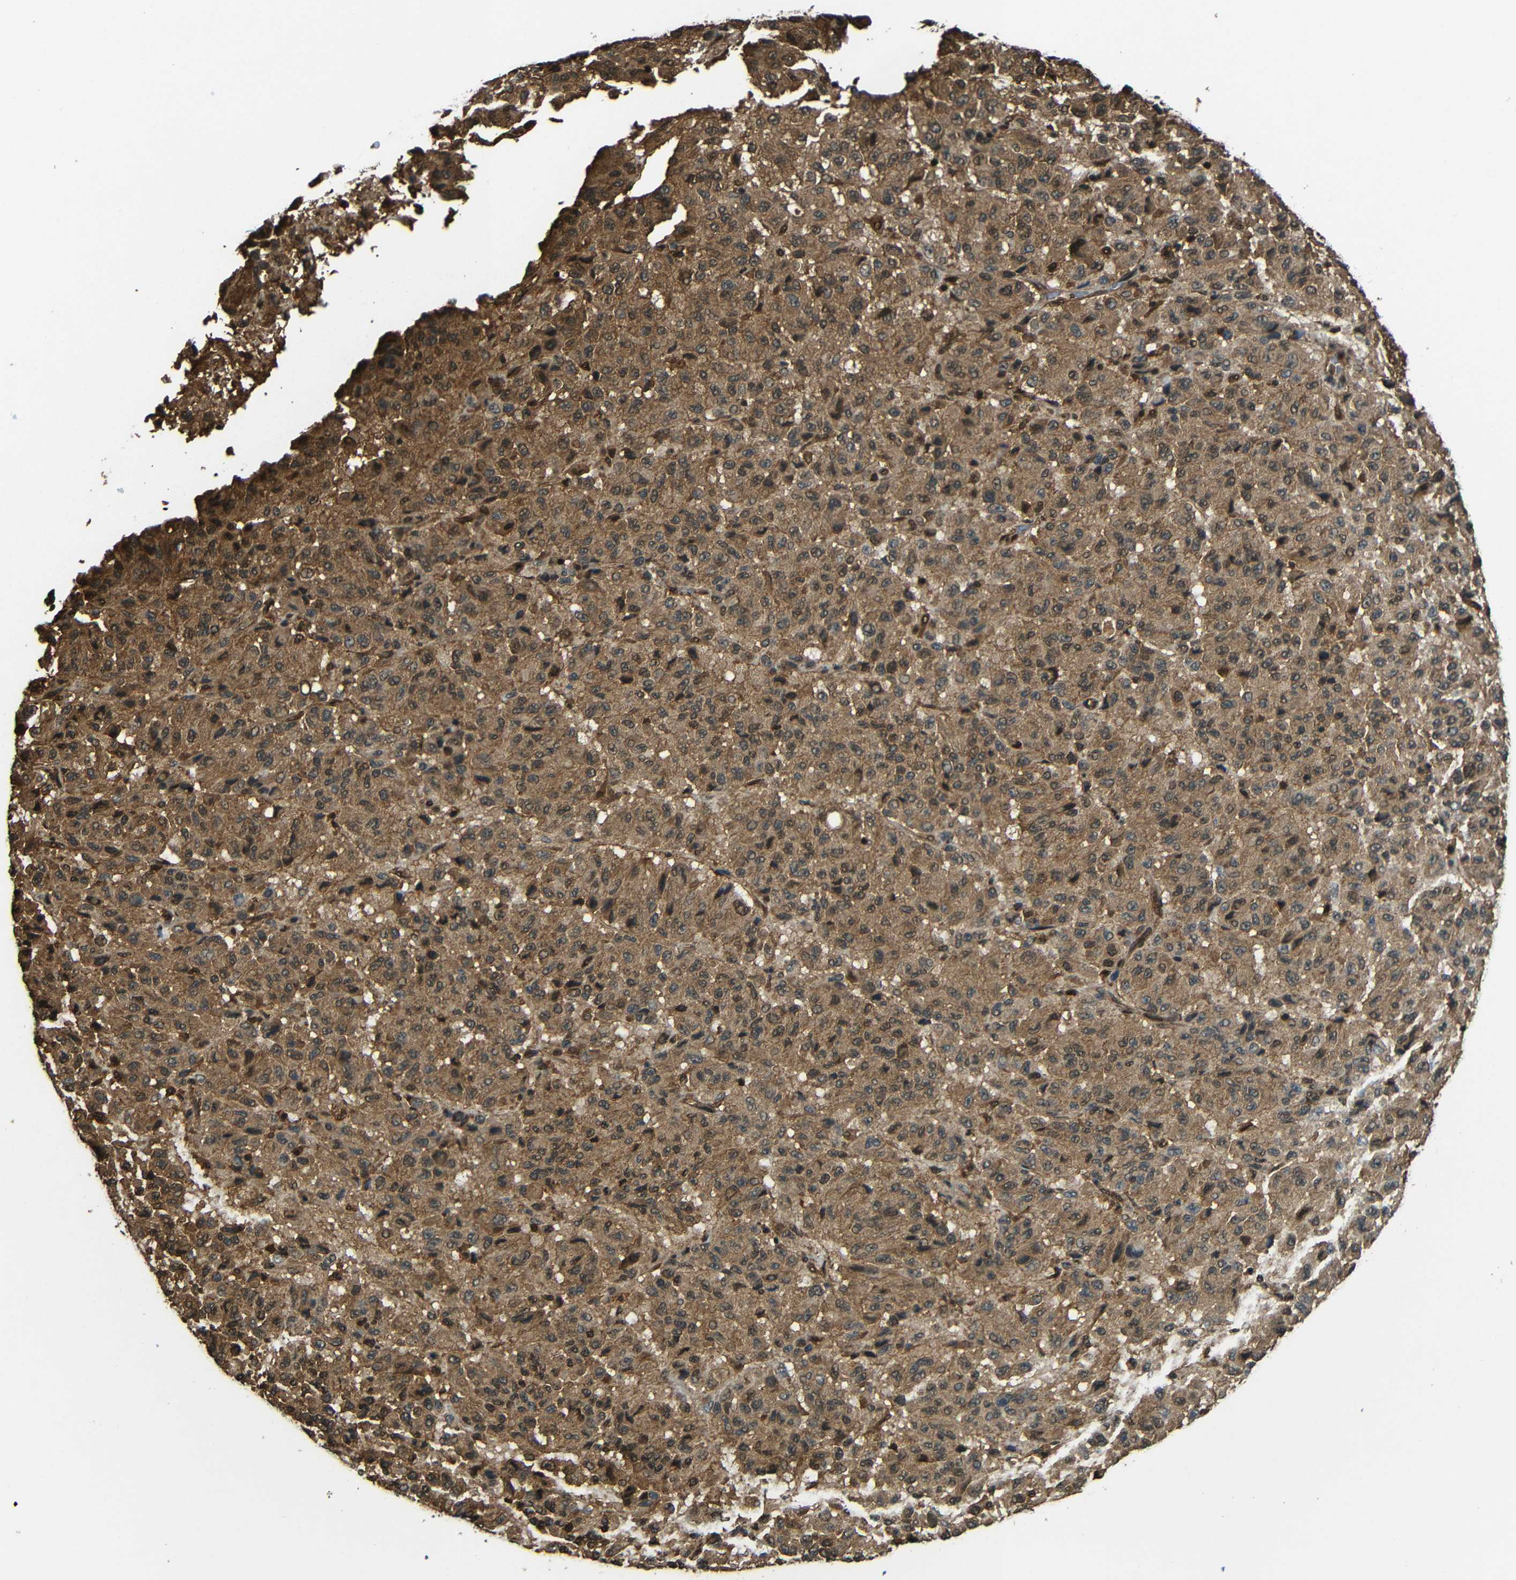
{"staining": {"intensity": "moderate", "quantity": ">75%", "location": "cytoplasmic/membranous,nuclear"}, "tissue": "melanoma", "cell_type": "Tumor cells", "image_type": "cancer", "snomed": [{"axis": "morphology", "description": "Malignant melanoma, Metastatic site"}, {"axis": "topography", "description": "Lung"}], "caption": "The image displays a brown stain indicating the presence of a protein in the cytoplasmic/membranous and nuclear of tumor cells in melanoma.", "gene": "VCP", "patient": {"sex": "male", "age": 64}}